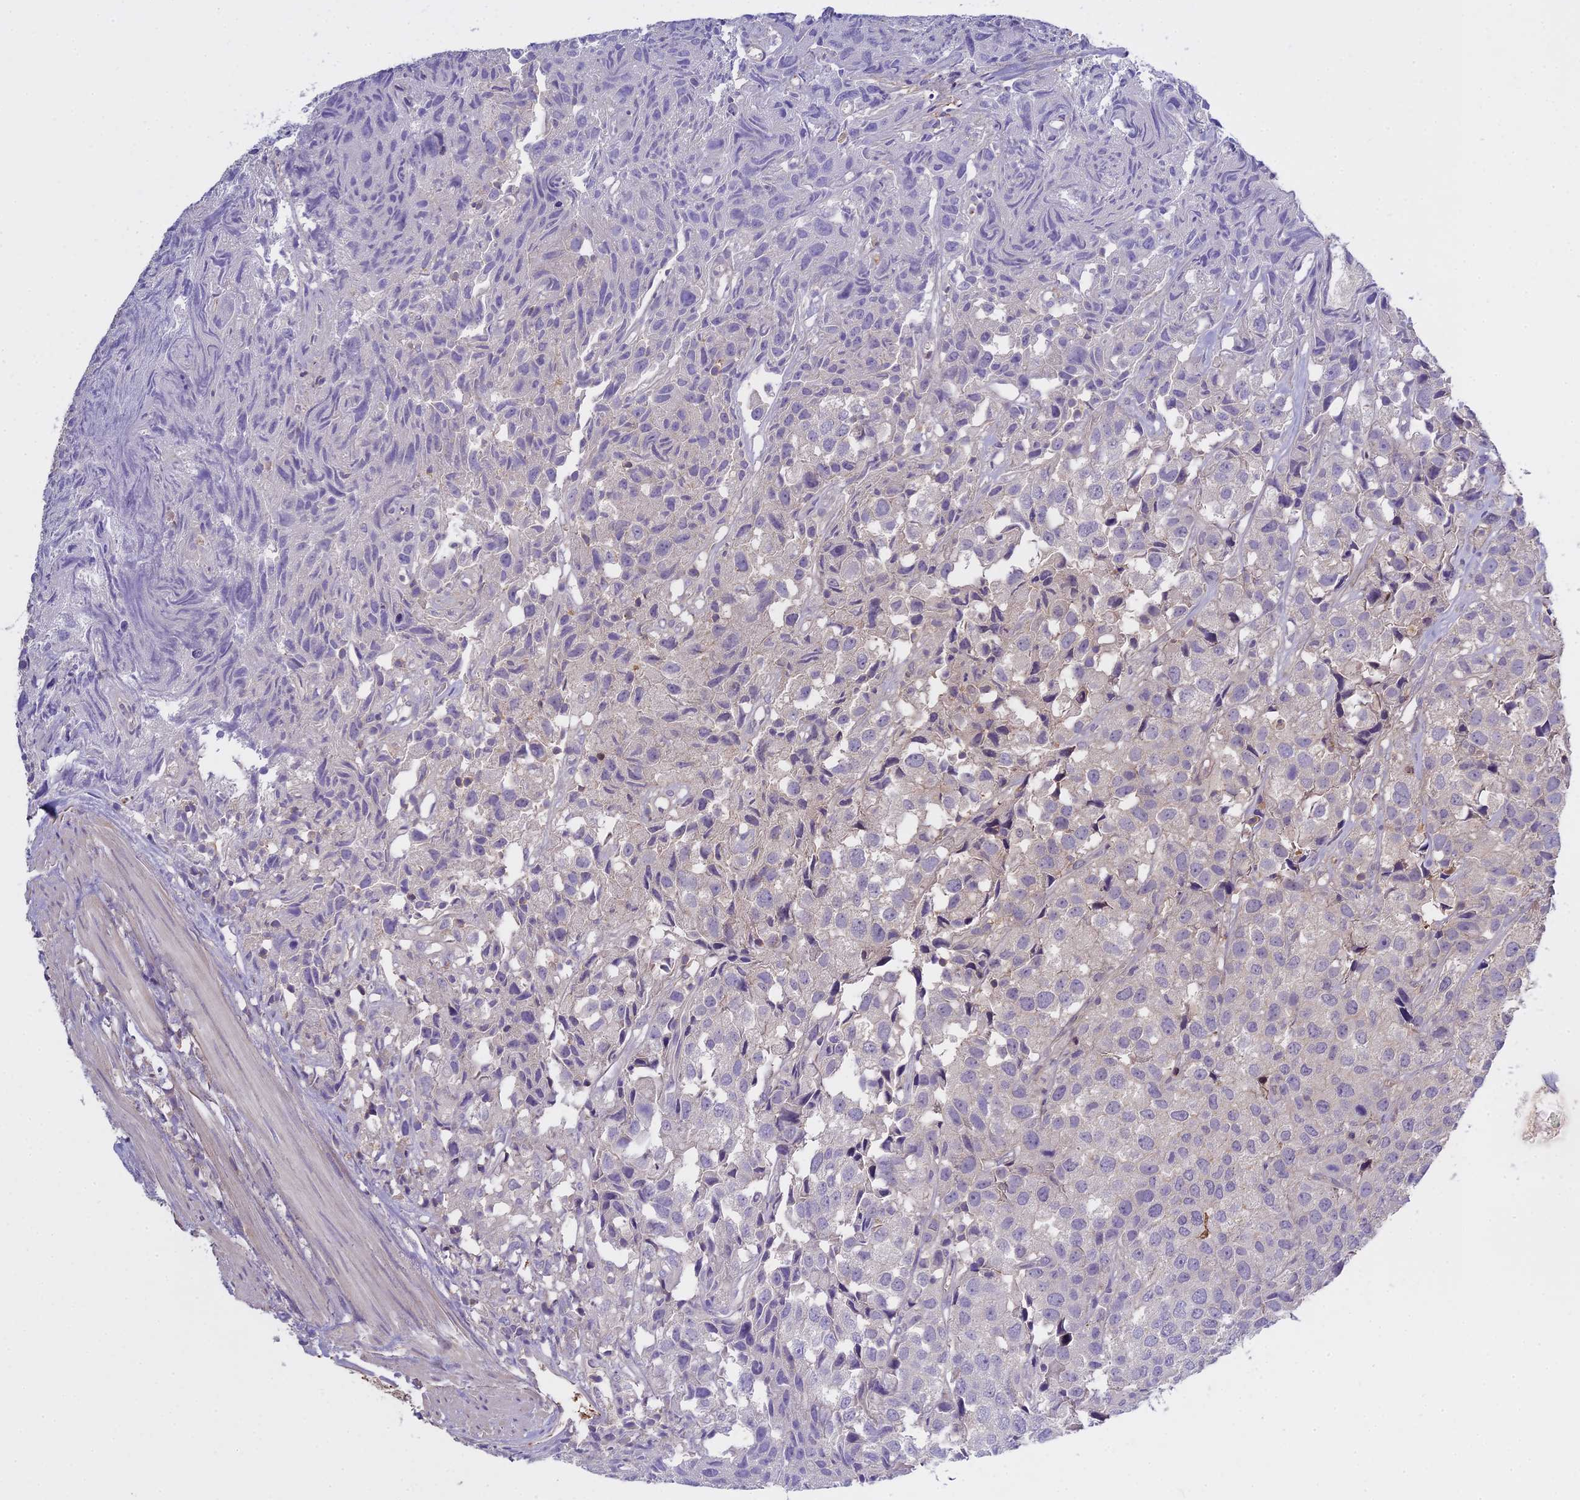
{"staining": {"intensity": "negative", "quantity": "none", "location": "none"}, "tissue": "urothelial cancer", "cell_type": "Tumor cells", "image_type": "cancer", "snomed": [{"axis": "morphology", "description": "Urothelial carcinoma, High grade"}, {"axis": "topography", "description": "Urinary bladder"}], "caption": "Immunohistochemical staining of human urothelial cancer exhibits no significant expression in tumor cells.", "gene": "CFAP119", "patient": {"sex": "female", "age": 75}}